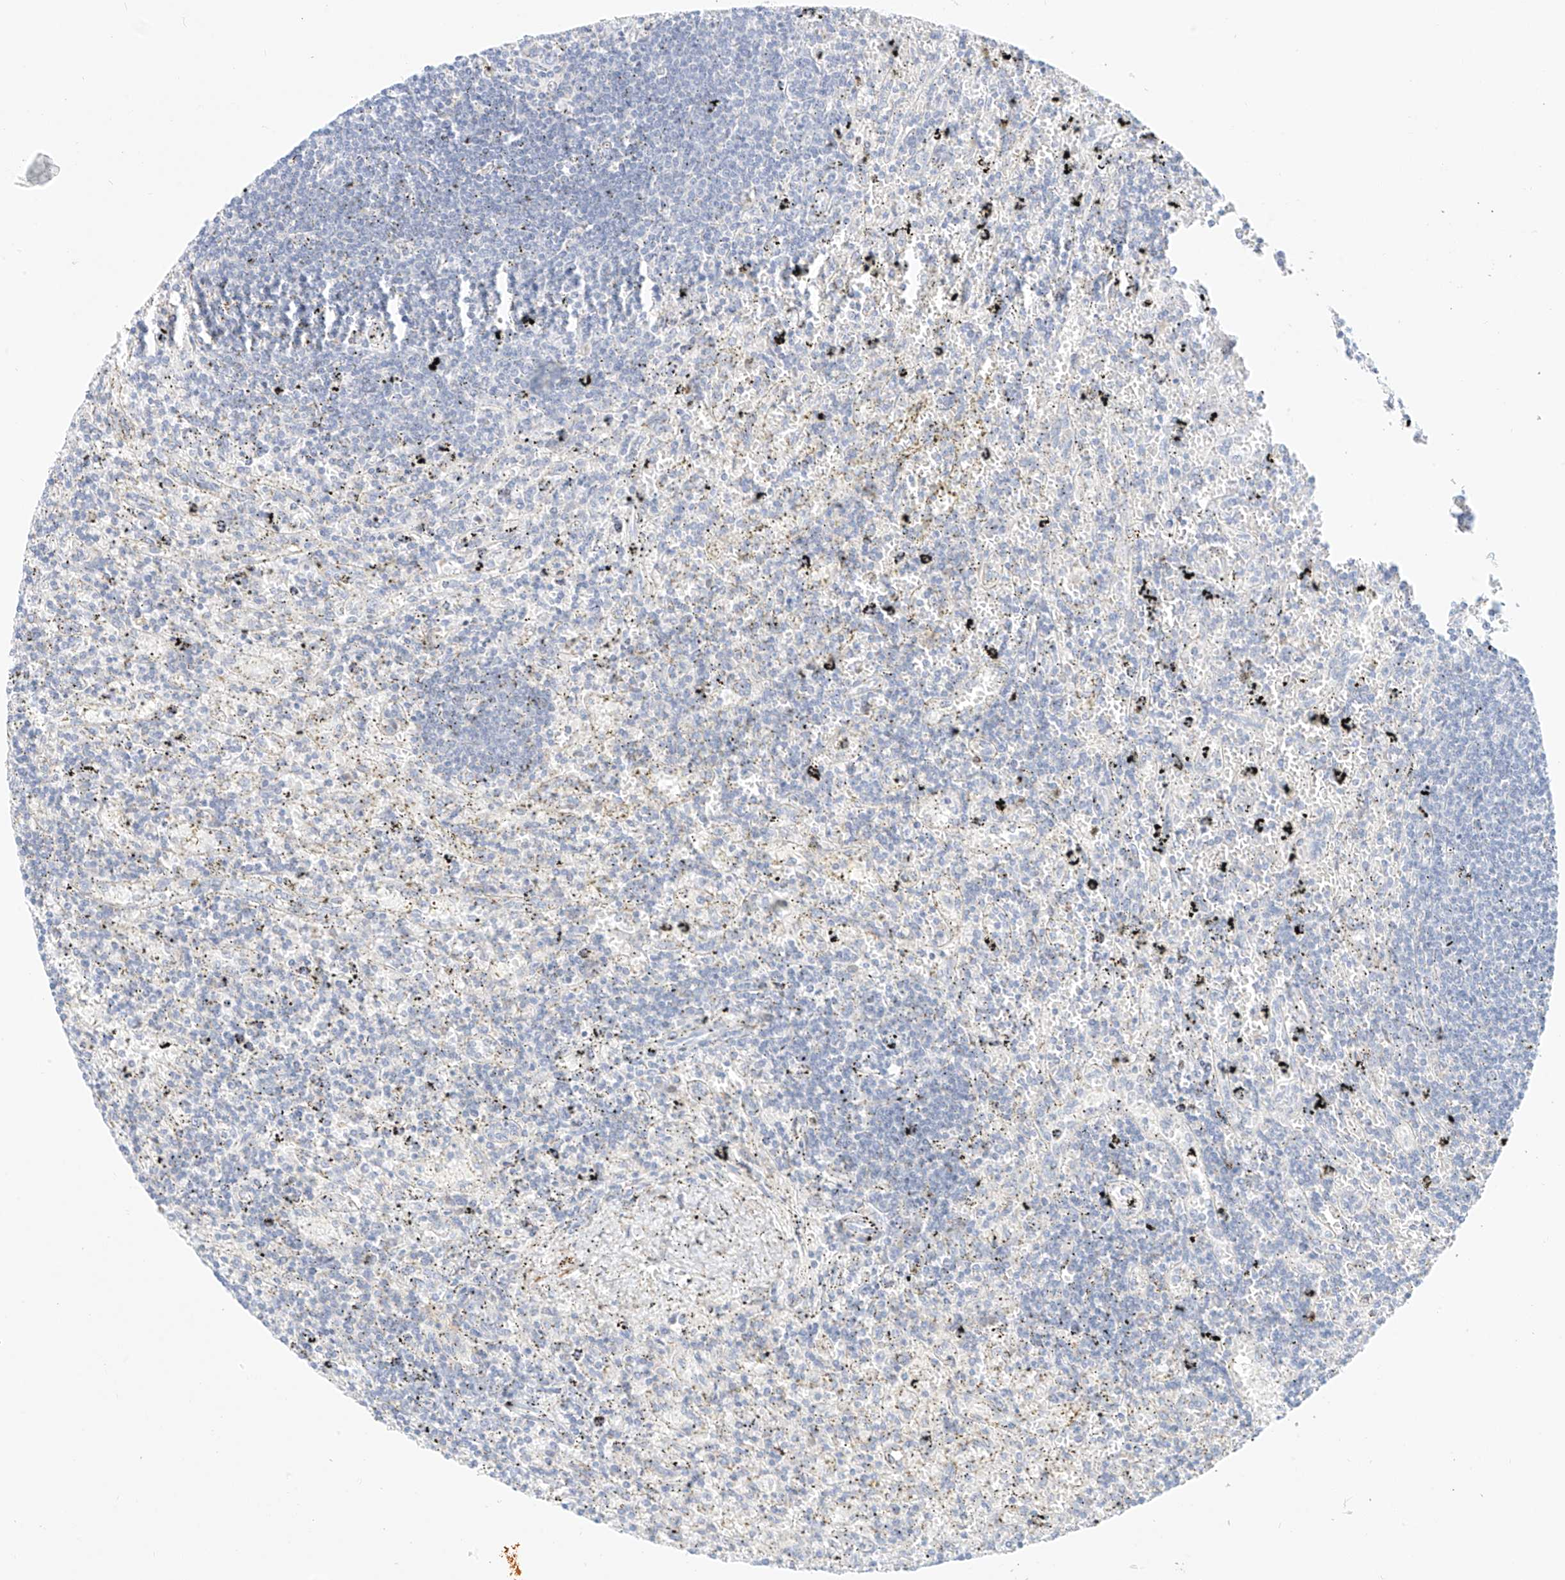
{"staining": {"intensity": "negative", "quantity": "none", "location": "none"}, "tissue": "lymphoma", "cell_type": "Tumor cells", "image_type": "cancer", "snomed": [{"axis": "morphology", "description": "Malignant lymphoma, non-Hodgkin's type, Low grade"}, {"axis": "topography", "description": "Spleen"}], "caption": "Tumor cells are negative for brown protein staining in lymphoma.", "gene": "ST3GAL5", "patient": {"sex": "male", "age": 76}}